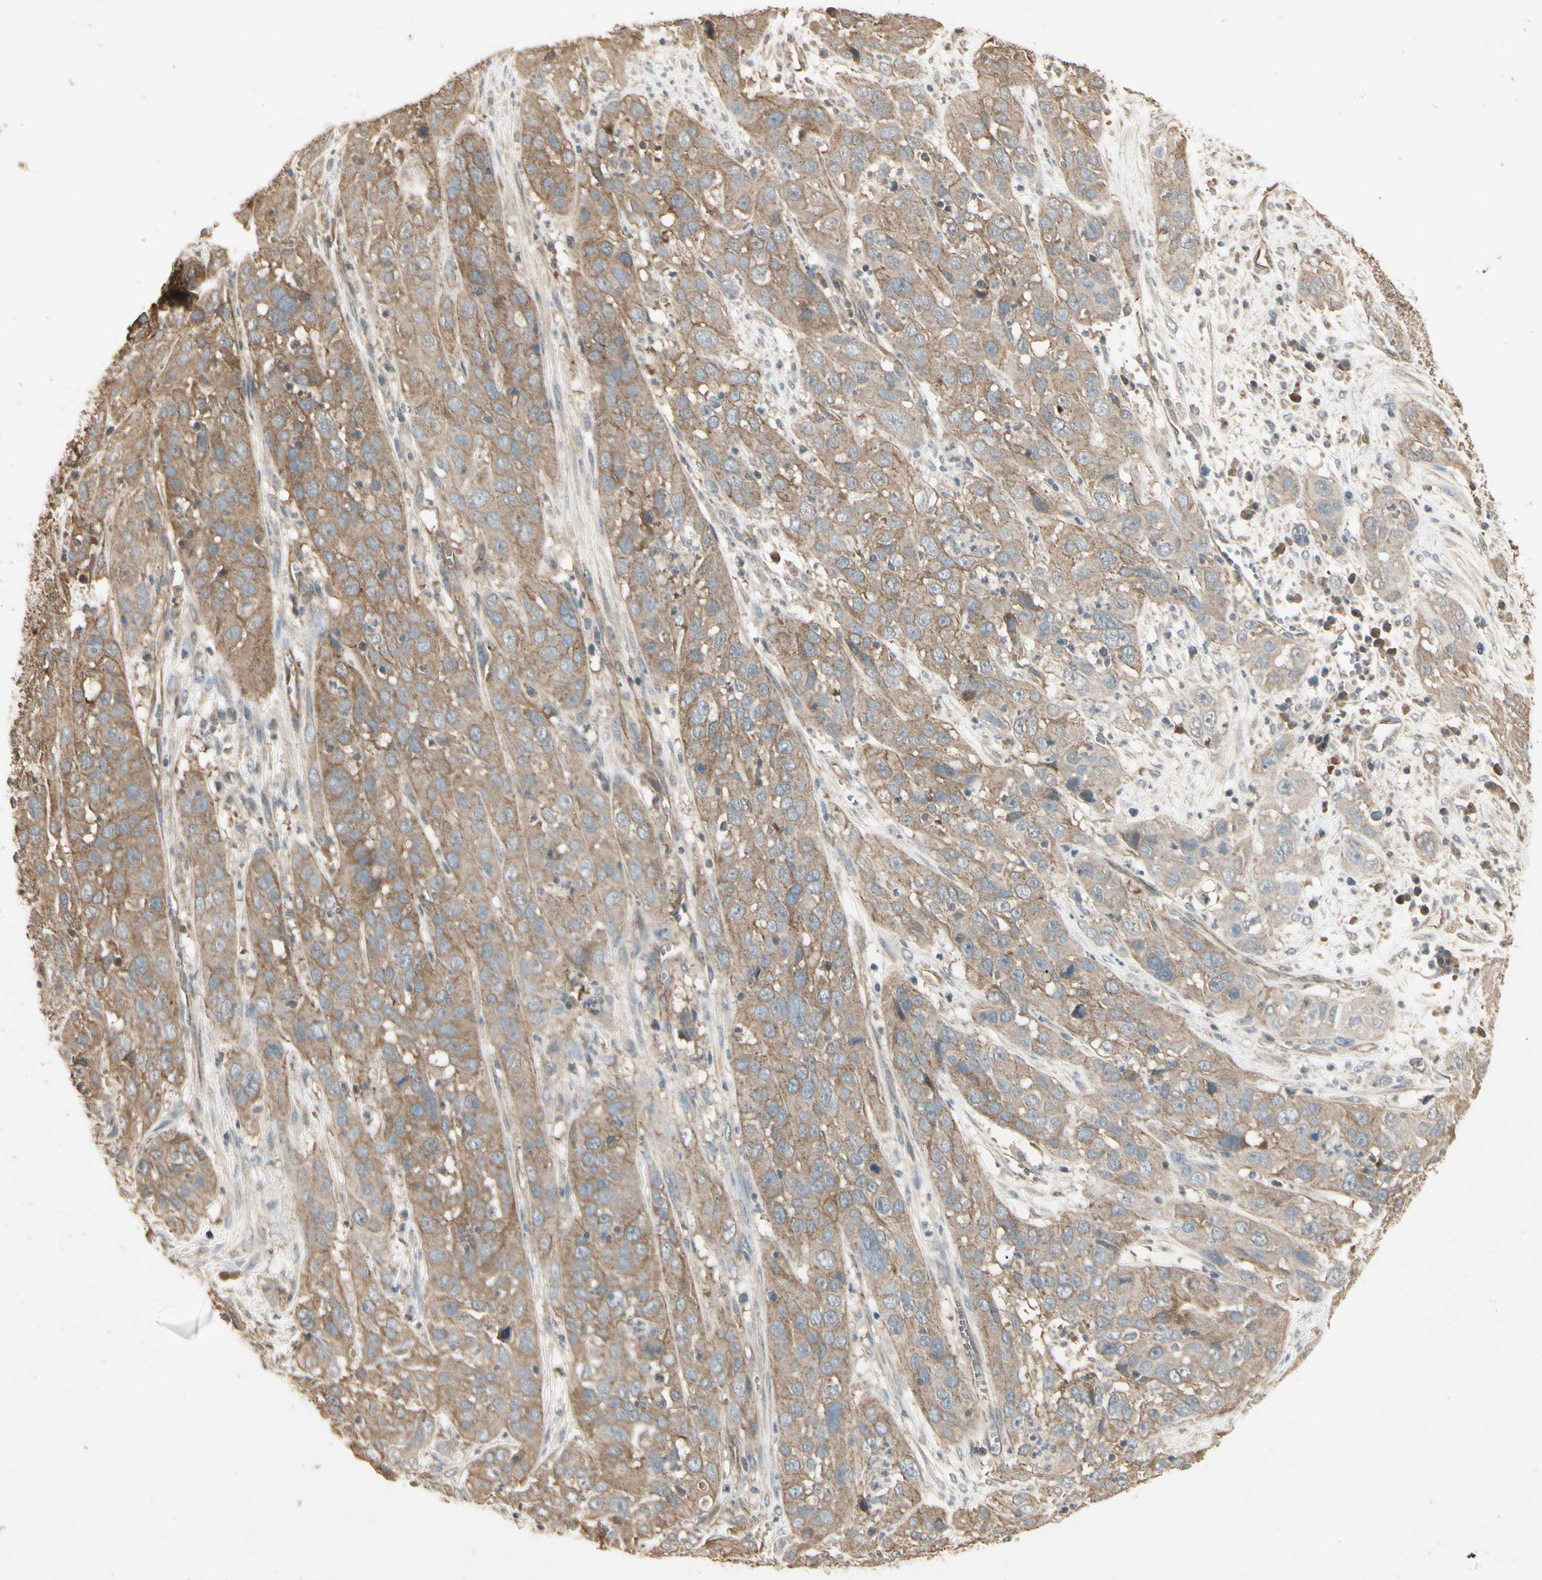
{"staining": {"intensity": "moderate", "quantity": ">75%", "location": "cytoplasmic/membranous"}, "tissue": "cervical cancer", "cell_type": "Tumor cells", "image_type": "cancer", "snomed": [{"axis": "morphology", "description": "Squamous cell carcinoma, NOS"}, {"axis": "topography", "description": "Cervix"}], "caption": "This is a histology image of immunohistochemistry (IHC) staining of cervical cancer, which shows moderate staining in the cytoplasmic/membranous of tumor cells.", "gene": "RNF180", "patient": {"sex": "female", "age": 32}}